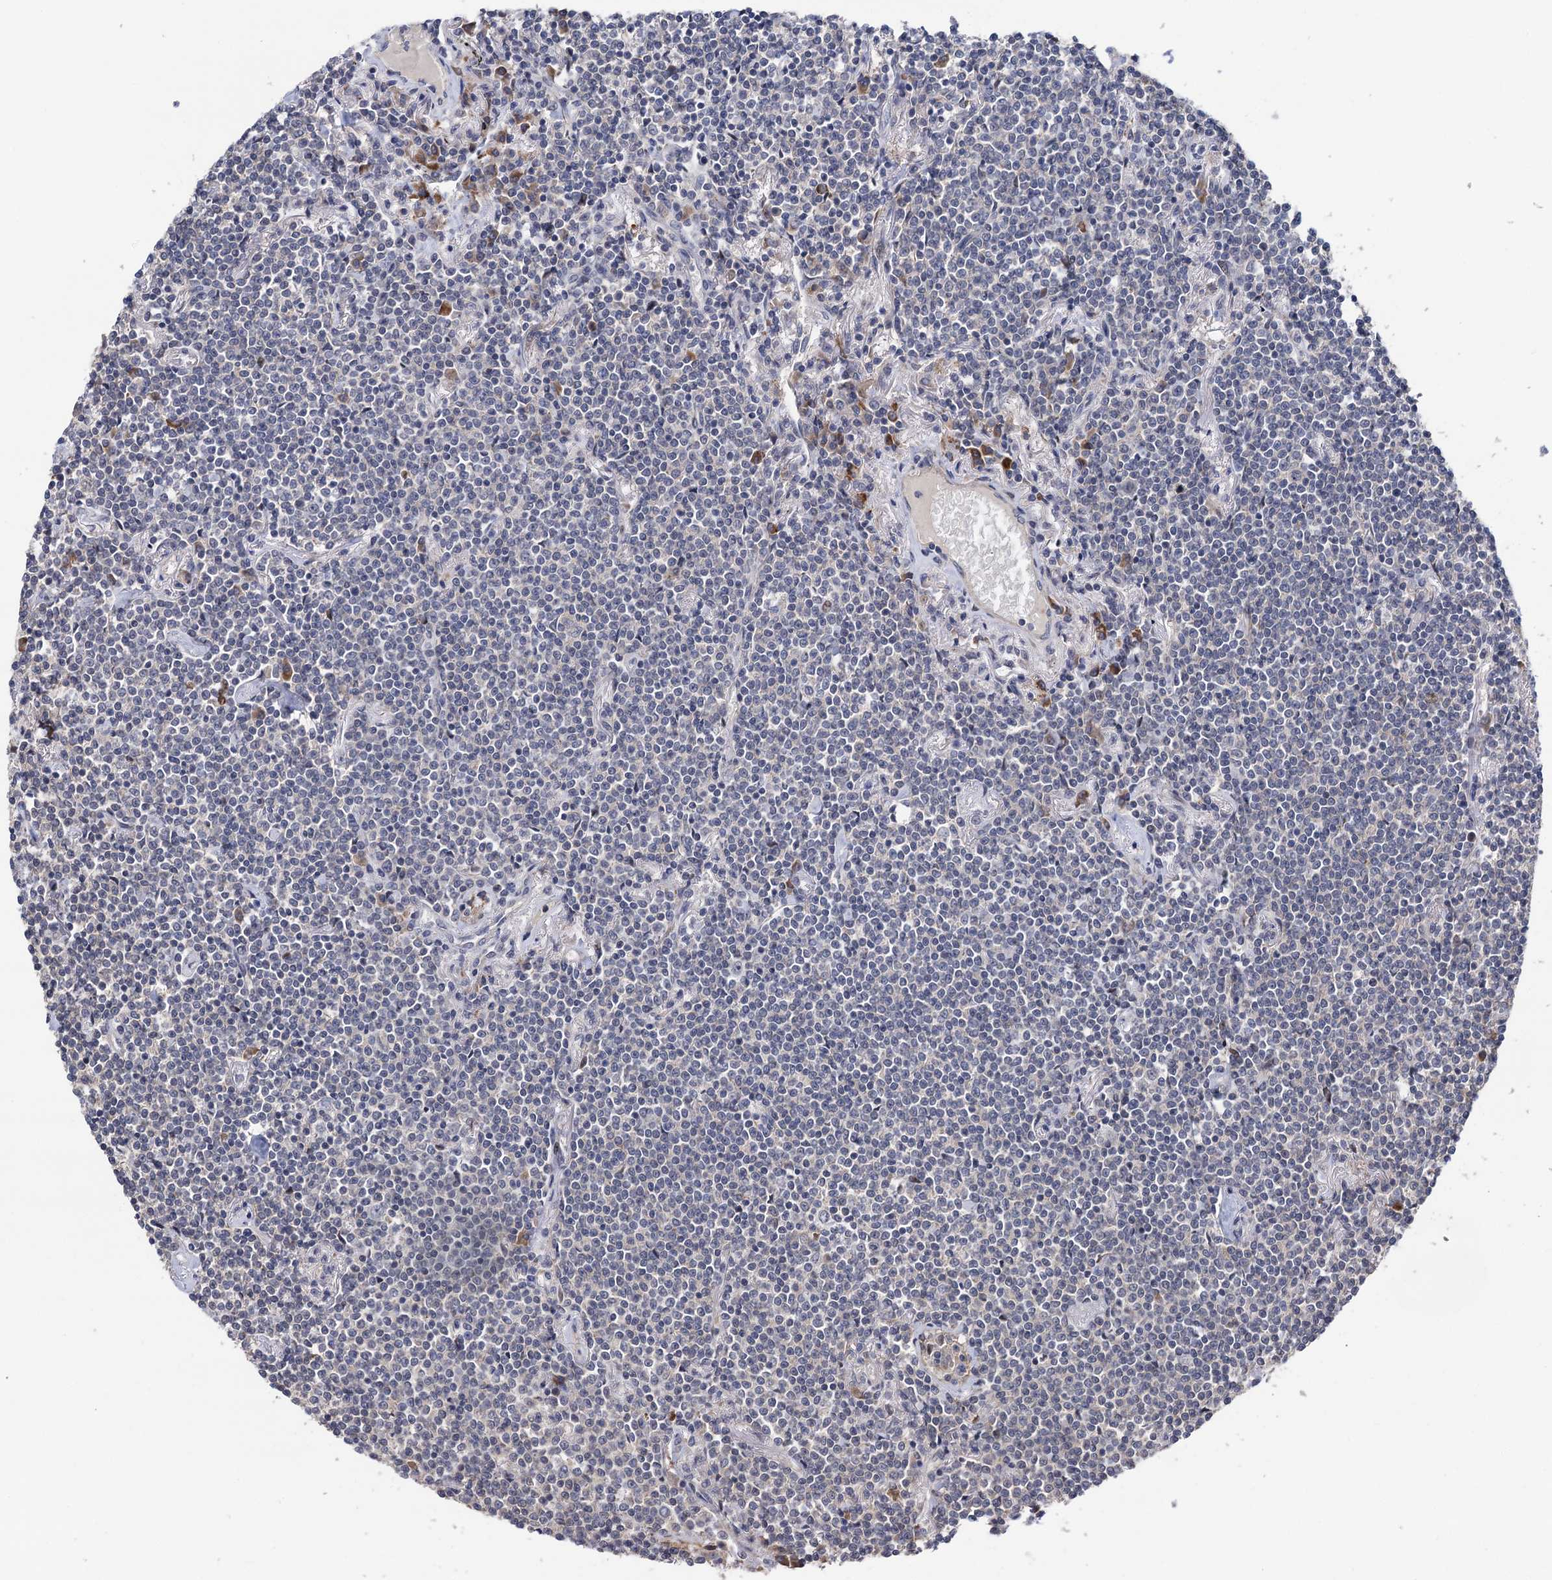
{"staining": {"intensity": "negative", "quantity": "none", "location": "none"}, "tissue": "lymphoma", "cell_type": "Tumor cells", "image_type": "cancer", "snomed": [{"axis": "morphology", "description": "Malignant lymphoma, non-Hodgkin's type, Low grade"}, {"axis": "topography", "description": "Lung"}], "caption": "The photomicrograph exhibits no significant positivity in tumor cells of low-grade malignant lymphoma, non-Hodgkin's type.", "gene": "UBR1", "patient": {"sex": "female", "age": 71}}